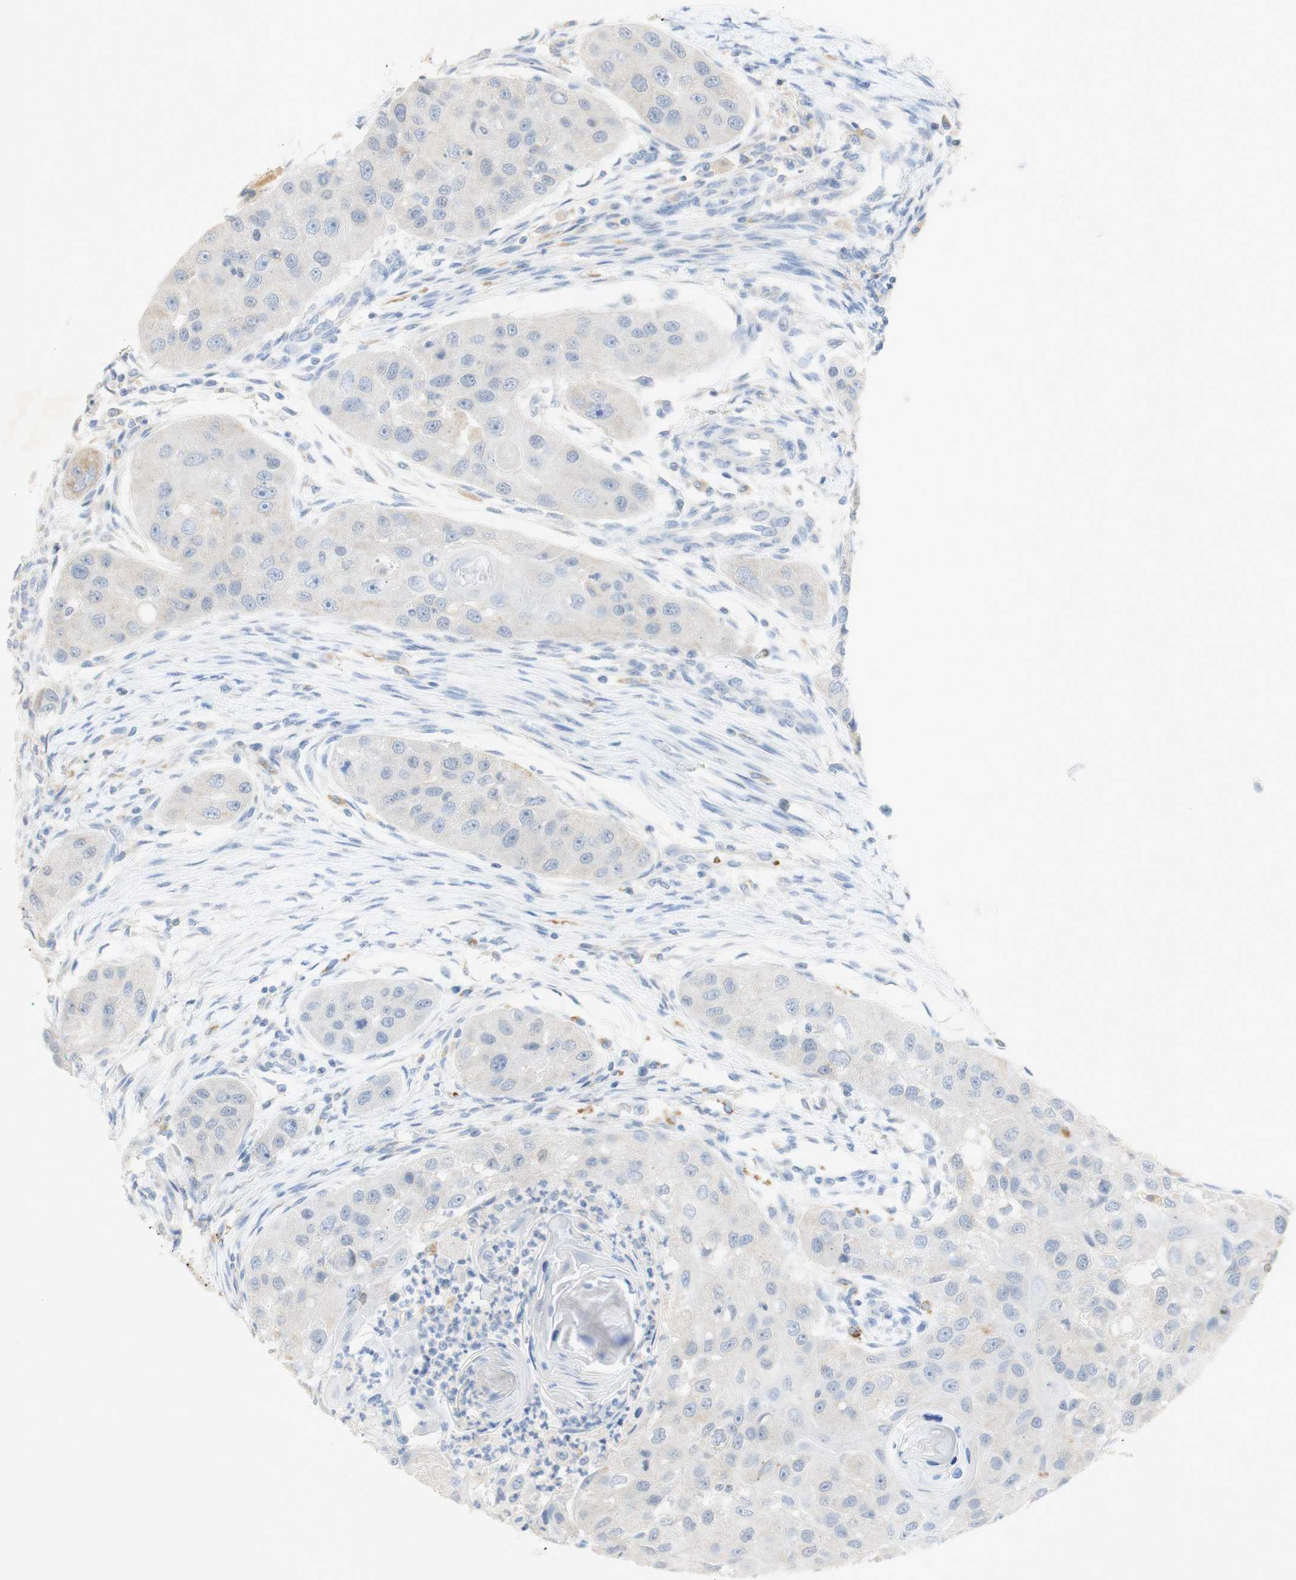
{"staining": {"intensity": "negative", "quantity": "none", "location": "none"}, "tissue": "head and neck cancer", "cell_type": "Tumor cells", "image_type": "cancer", "snomed": [{"axis": "morphology", "description": "Normal tissue, NOS"}, {"axis": "morphology", "description": "Squamous cell carcinoma, NOS"}, {"axis": "topography", "description": "Skeletal muscle"}, {"axis": "topography", "description": "Head-Neck"}], "caption": "Immunohistochemistry micrograph of neoplastic tissue: human head and neck cancer stained with DAB displays no significant protein positivity in tumor cells.", "gene": "EPO", "patient": {"sex": "male", "age": 51}}